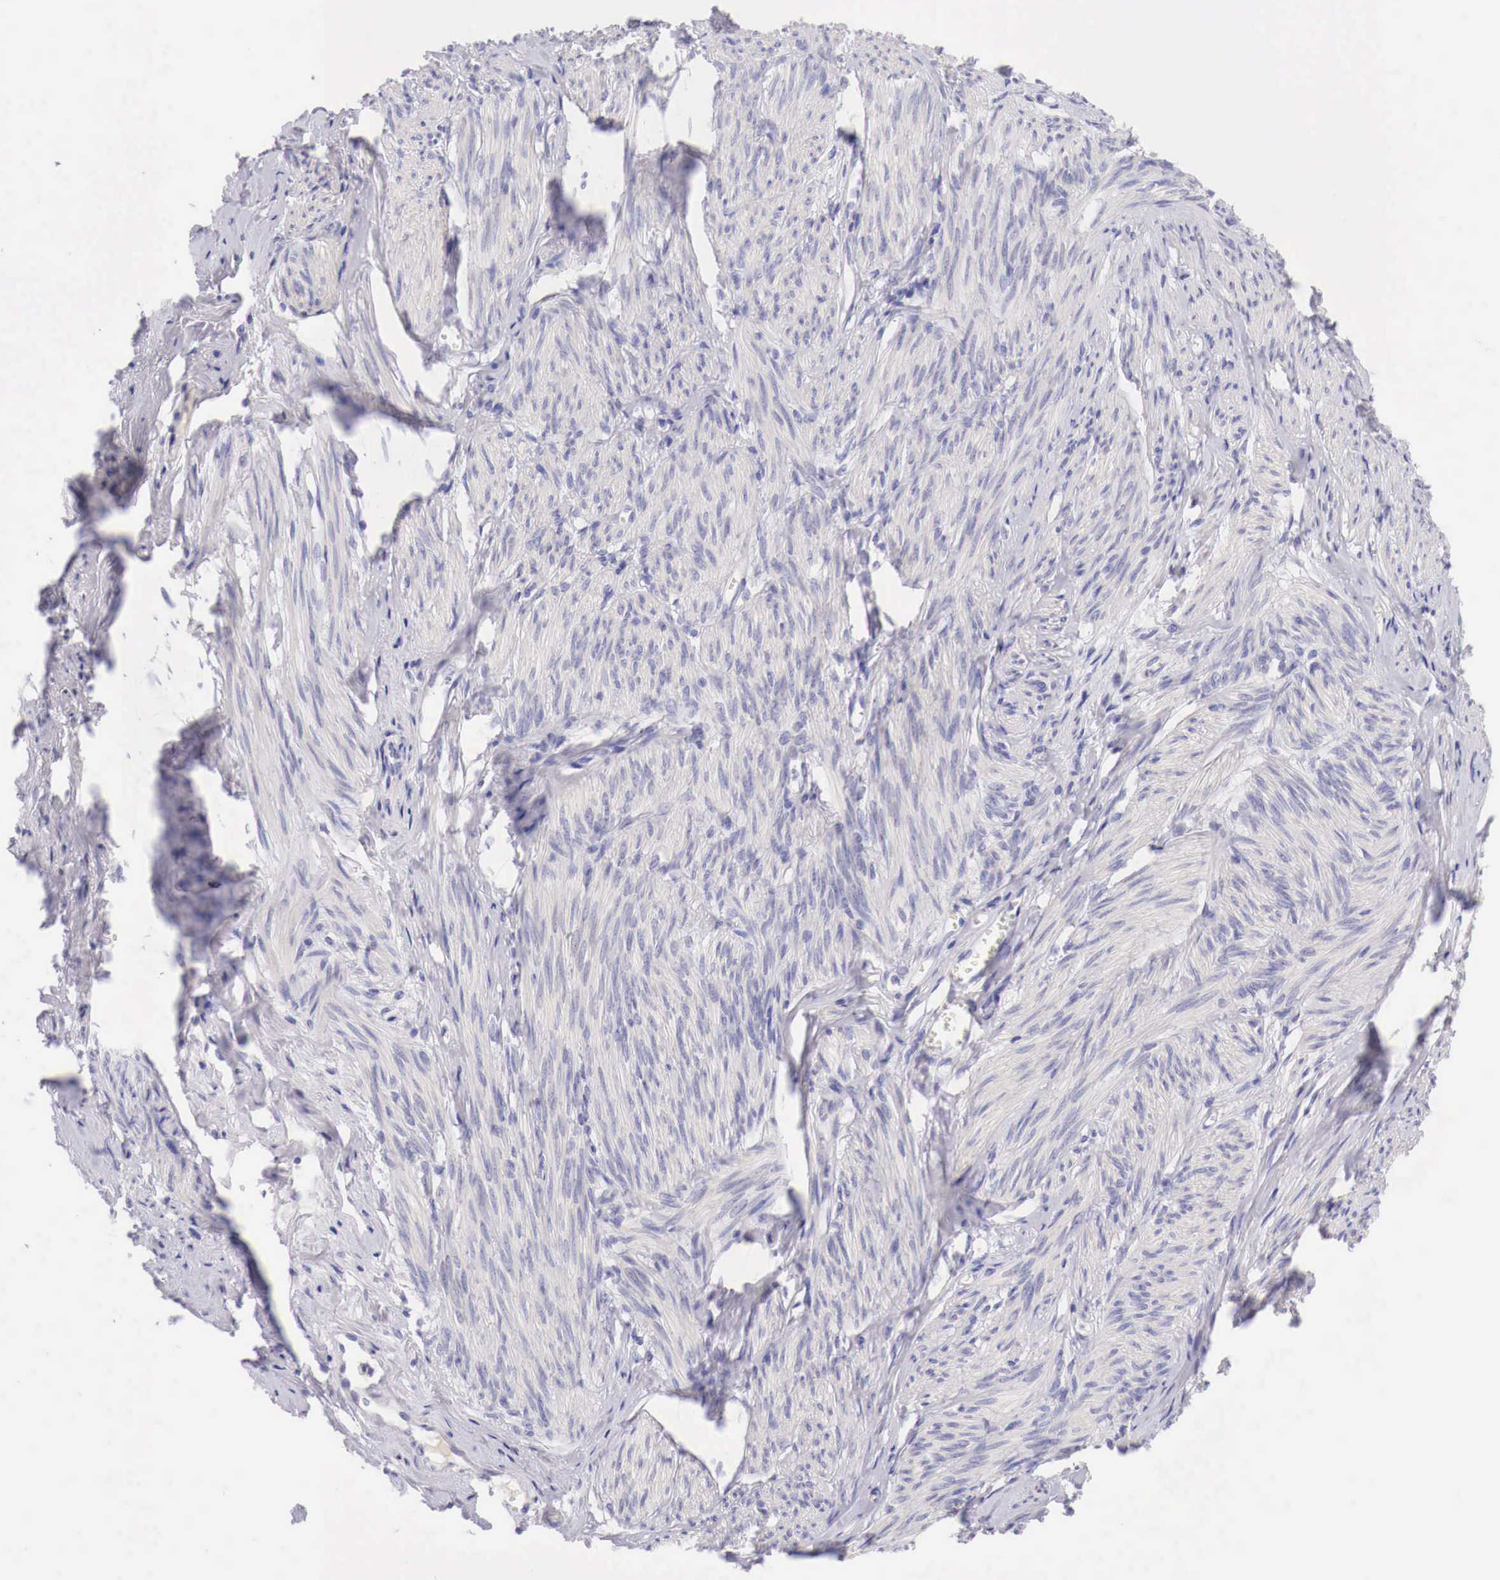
{"staining": {"intensity": "negative", "quantity": "none", "location": "none"}, "tissue": "endometrial cancer", "cell_type": "Tumor cells", "image_type": "cancer", "snomed": [{"axis": "morphology", "description": "Adenocarcinoma, NOS"}, {"axis": "topography", "description": "Endometrium"}], "caption": "Immunohistochemistry histopathology image of endometrial adenocarcinoma stained for a protein (brown), which demonstrates no positivity in tumor cells. (DAB (3,3'-diaminobenzidine) IHC with hematoxylin counter stain).", "gene": "BCL6", "patient": {"sex": "female", "age": 76}}